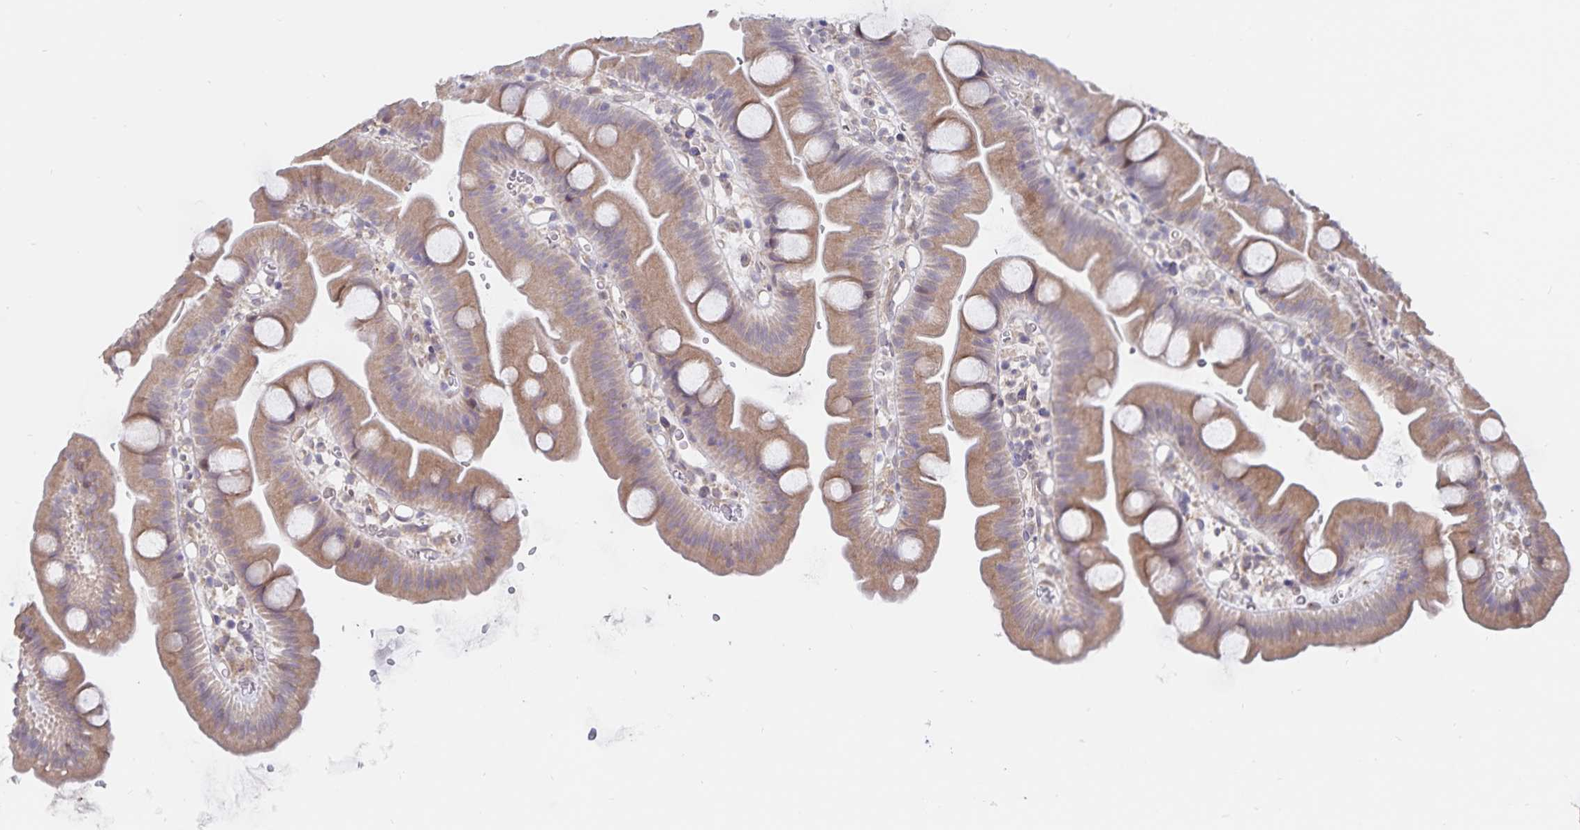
{"staining": {"intensity": "moderate", "quantity": ">75%", "location": "cytoplasmic/membranous"}, "tissue": "small intestine", "cell_type": "Glandular cells", "image_type": "normal", "snomed": [{"axis": "morphology", "description": "Normal tissue, NOS"}, {"axis": "topography", "description": "Small intestine"}], "caption": "Immunohistochemistry (DAB) staining of normal human small intestine exhibits moderate cytoplasmic/membranous protein staining in approximately >75% of glandular cells.", "gene": "ATP2A2", "patient": {"sex": "female", "age": 68}}